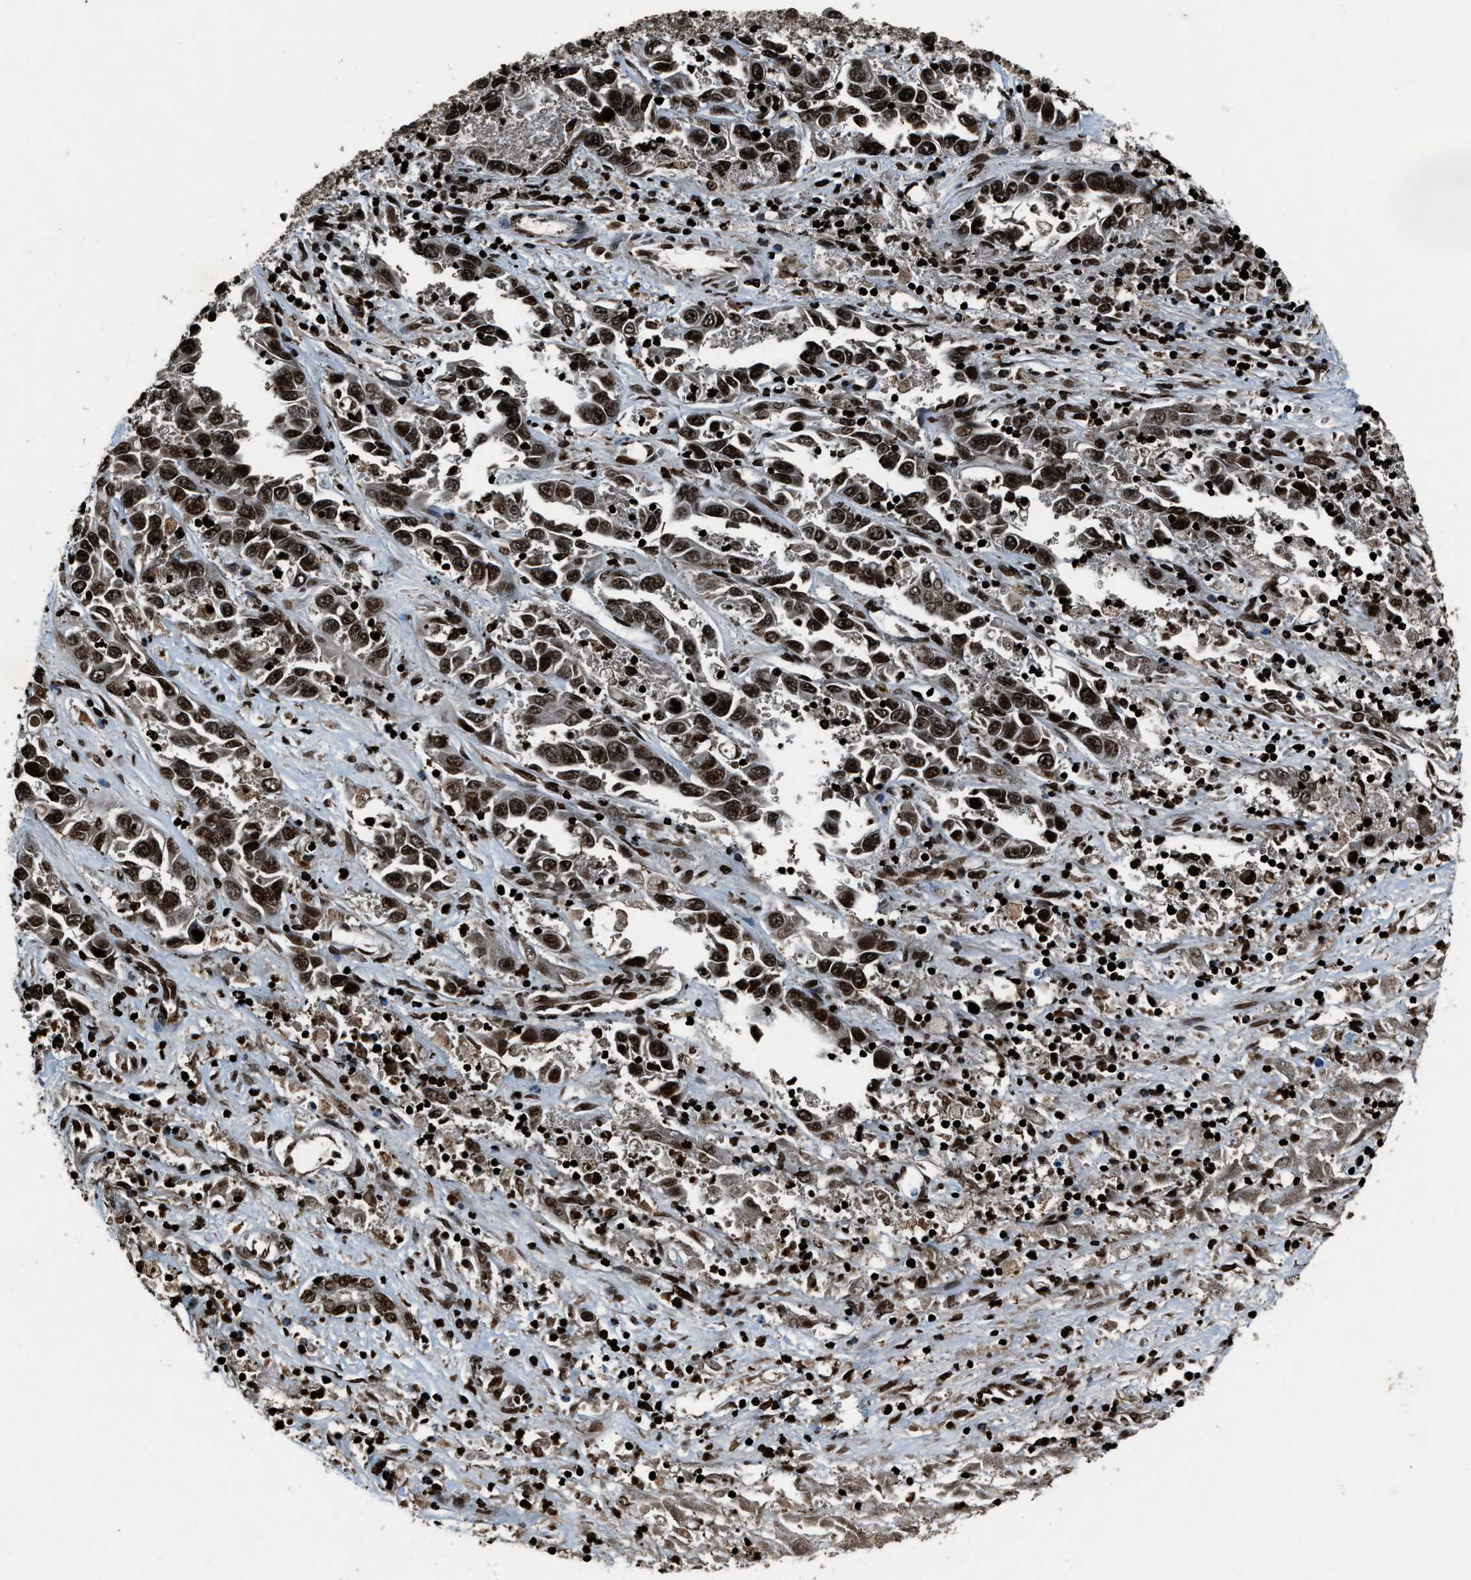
{"staining": {"intensity": "strong", "quantity": ">75%", "location": "nuclear"}, "tissue": "liver cancer", "cell_type": "Tumor cells", "image_type": "cancer", "snomed": [{"axis": "morphology", "description": "Cholangiocarcinoma"}, {"axis": "topography", "description": "Liver"}], "caption": "This photomicrograph shows liver cancer (cholangiocarcinoma) stained with immunohistochemistry to label a protein in brown. The nuclear of tumor cells show strong positivity for the protein. Nuclei are counter-stained blue.", "gene": "H4C1", "patient": {"sex": "female", "age": 52}}